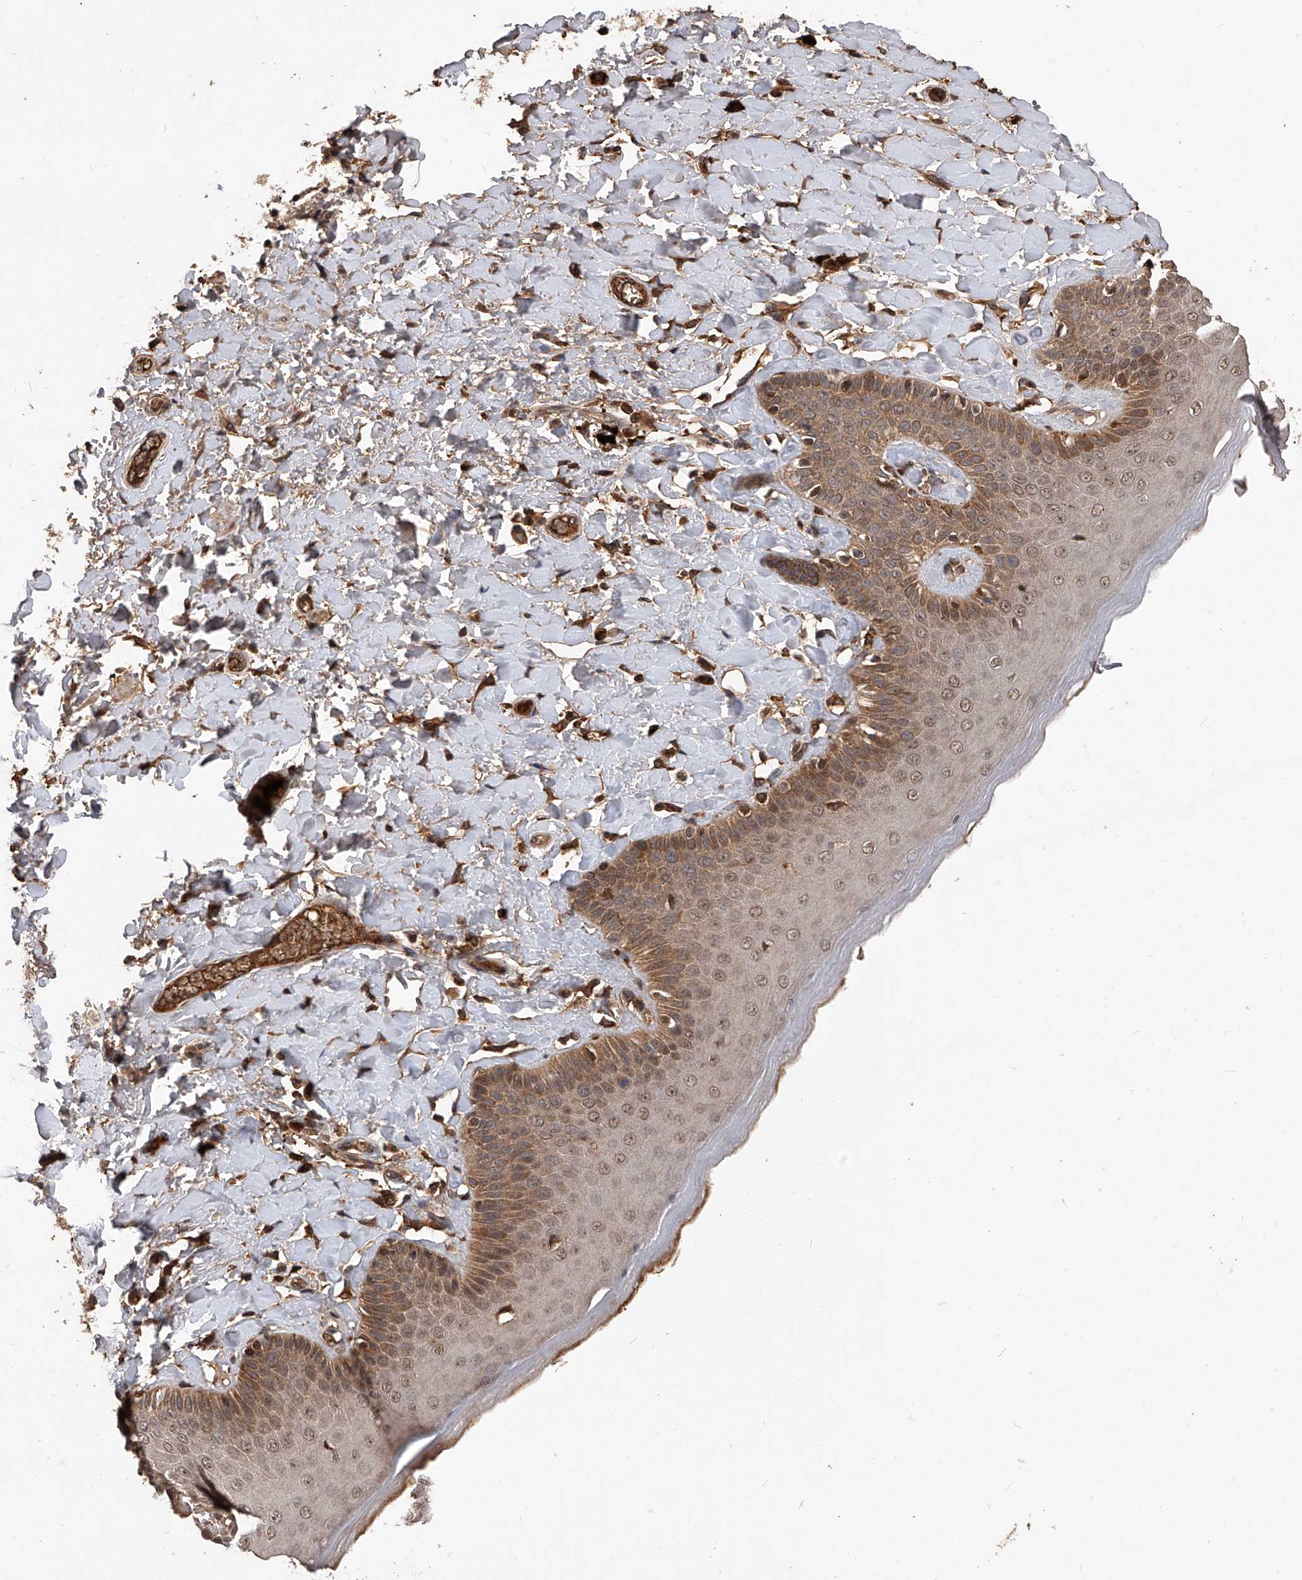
{"staining": {"intensity": "moderate", "quantity": ">75%", "location": "cytoplasmic/membranous,nuclear"}, "tissue": "skin", "cell_type": "Epidermal cells", "image_type": "normal", "snomed": [{"axis": "morphology", "description": "Normal tissue, NOS"}, {"axis": "topography", "description": "Anal"}], "caption": "Skin stained with DAB IHC shows medium levels of moderate cytoplasmic/membranous,nuclear expression in approximately >75% of epidermal cells. (DAB (3,3'-diaminobenzidine) = brown stain, brightfield microscopy at high magnification).", "gene": "CFAP410", "patient": {"sex": "male", "age": 69}}